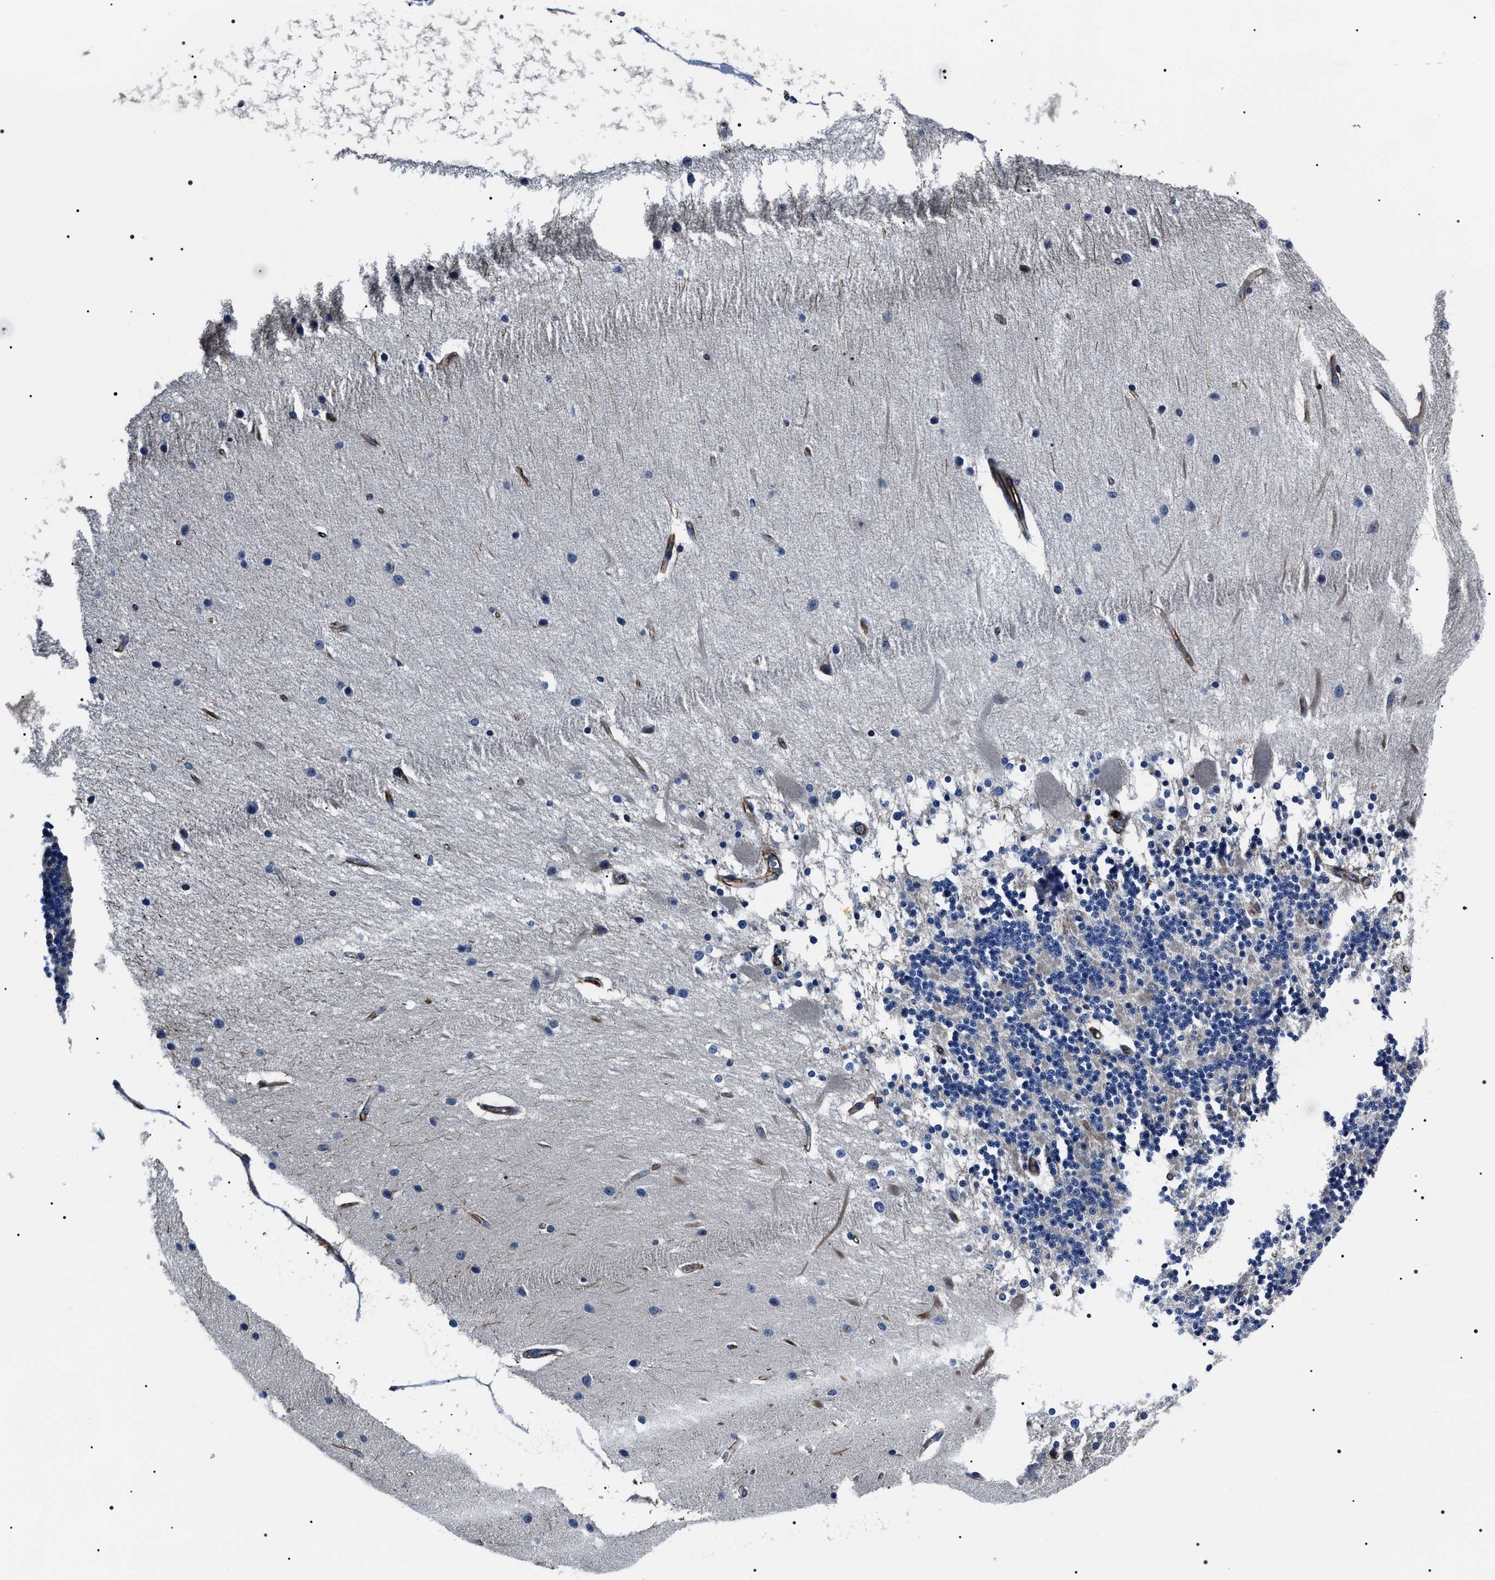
{"staining": {"intensity": "negative", "quantity": "none", "location": "none"}, "tissue": "cerebellum", "cell_type": "Cells in granular layer", "image_type": "normal", "snomed": [{"axis": "morphology", "description": "Normal tissue, NOS"}, {"axis": "topography", "description": "Cerebellum"}], "caption": "This is an IHC image of benign human cerebellum. There is no staining in cells in granular layer.", "gene": "BAG2", "patient": {"sex": "female", "age": 54}}